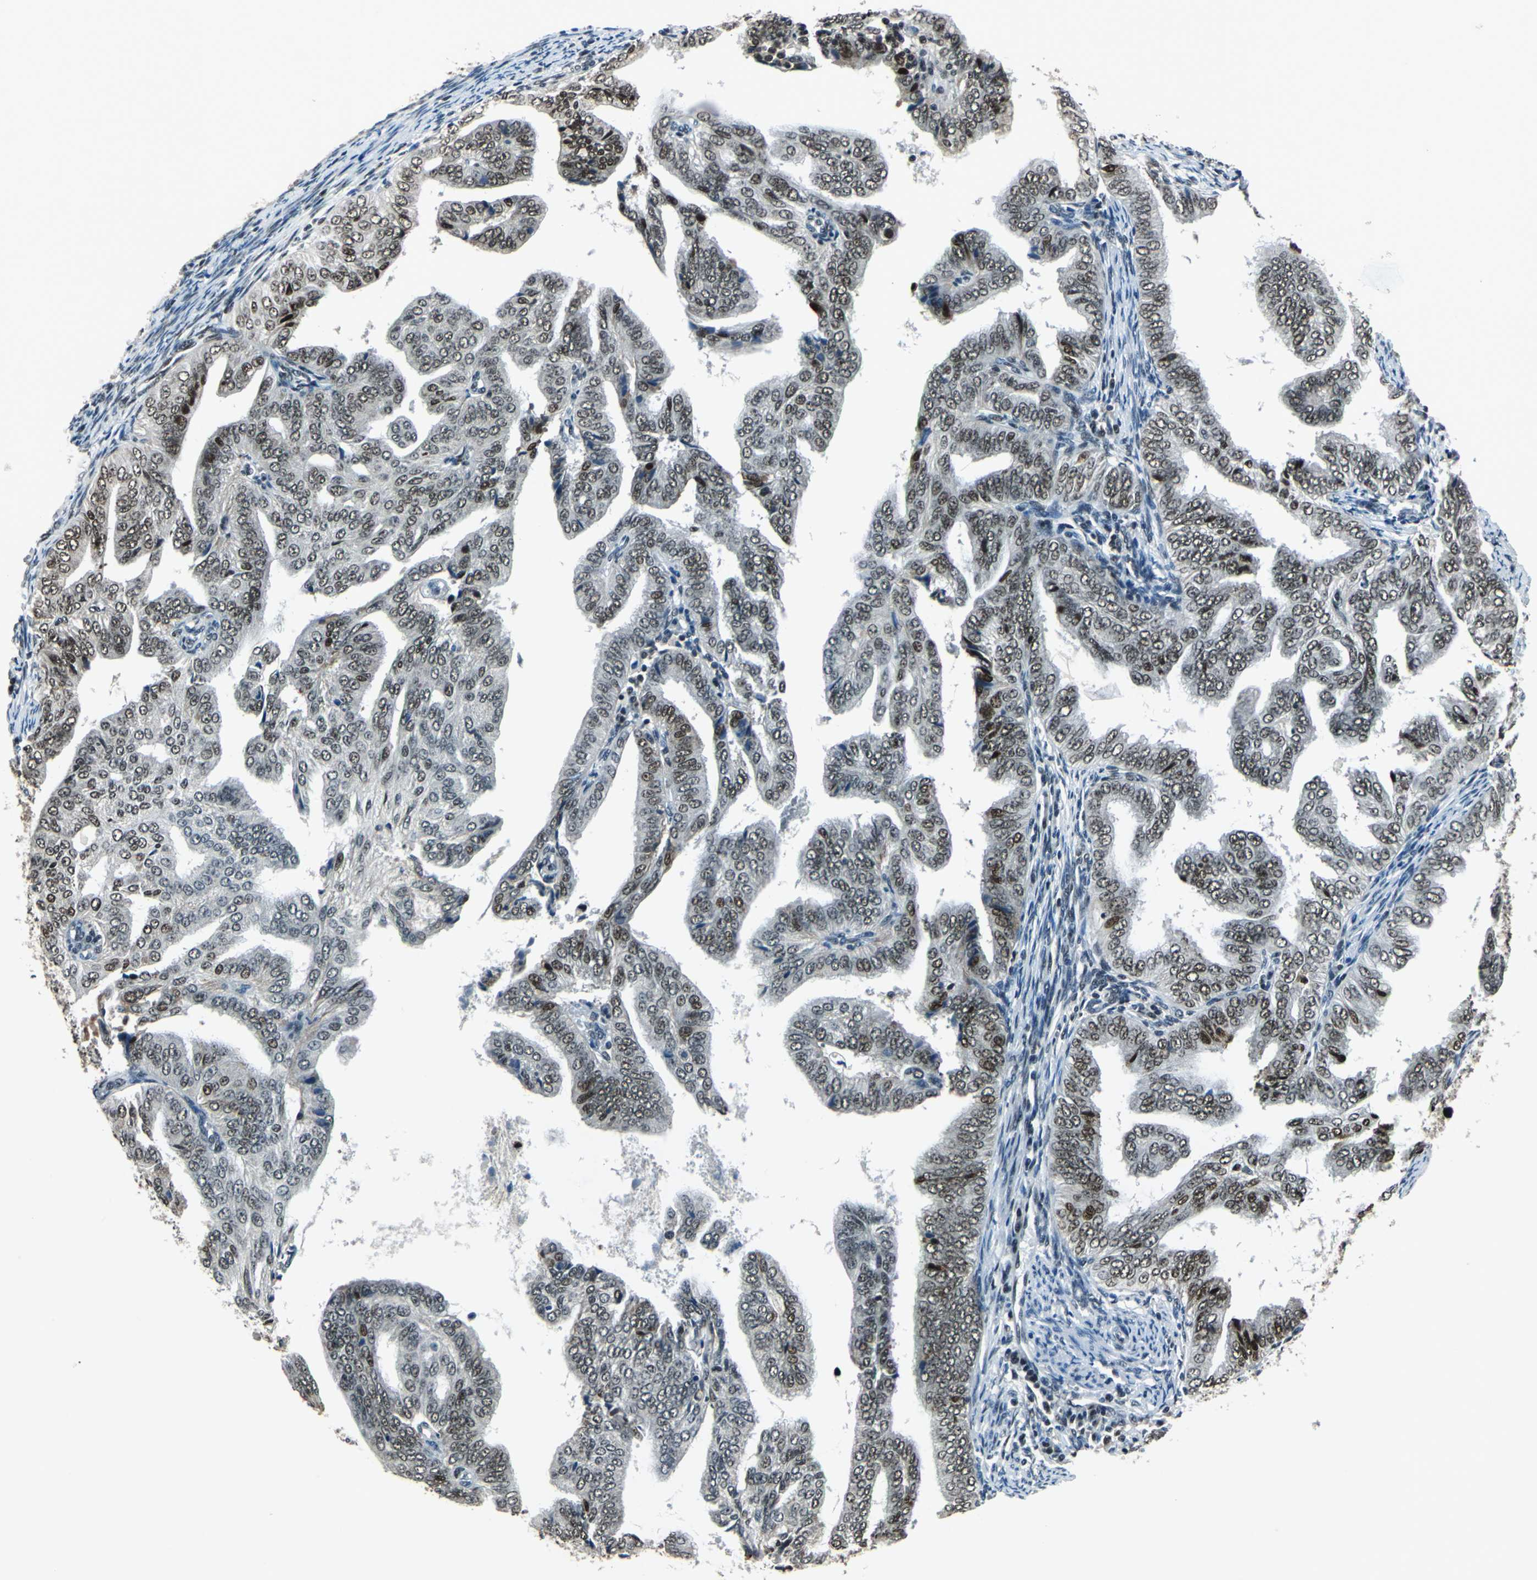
{"staining": {"intensity": "moderate", "quantity": ">75%", "location": "nuclear"}, "tissue": "endometrial cancer", "cell_type": "Tumor cells", "image_type": "cancer", "snomed": [{"axis": "morphology", "description": "Adenocarcinoma, NOS"}, {"axis": "topography", "description": "Endometrium"}], "caption": "Immunohistochemistry (IHC) of human endometrial cancer reveals medium levels of moderate nuclear positivity in approximately >75% of tumor cells. (Stains: DAB (3,3'-diaminobenzidine) in brown, nuclei in blue, Microscopy: brightfield microscopy at high magnification).", "gene": "BCLAF1", "patient": {"sex": "female", "age": 58}}